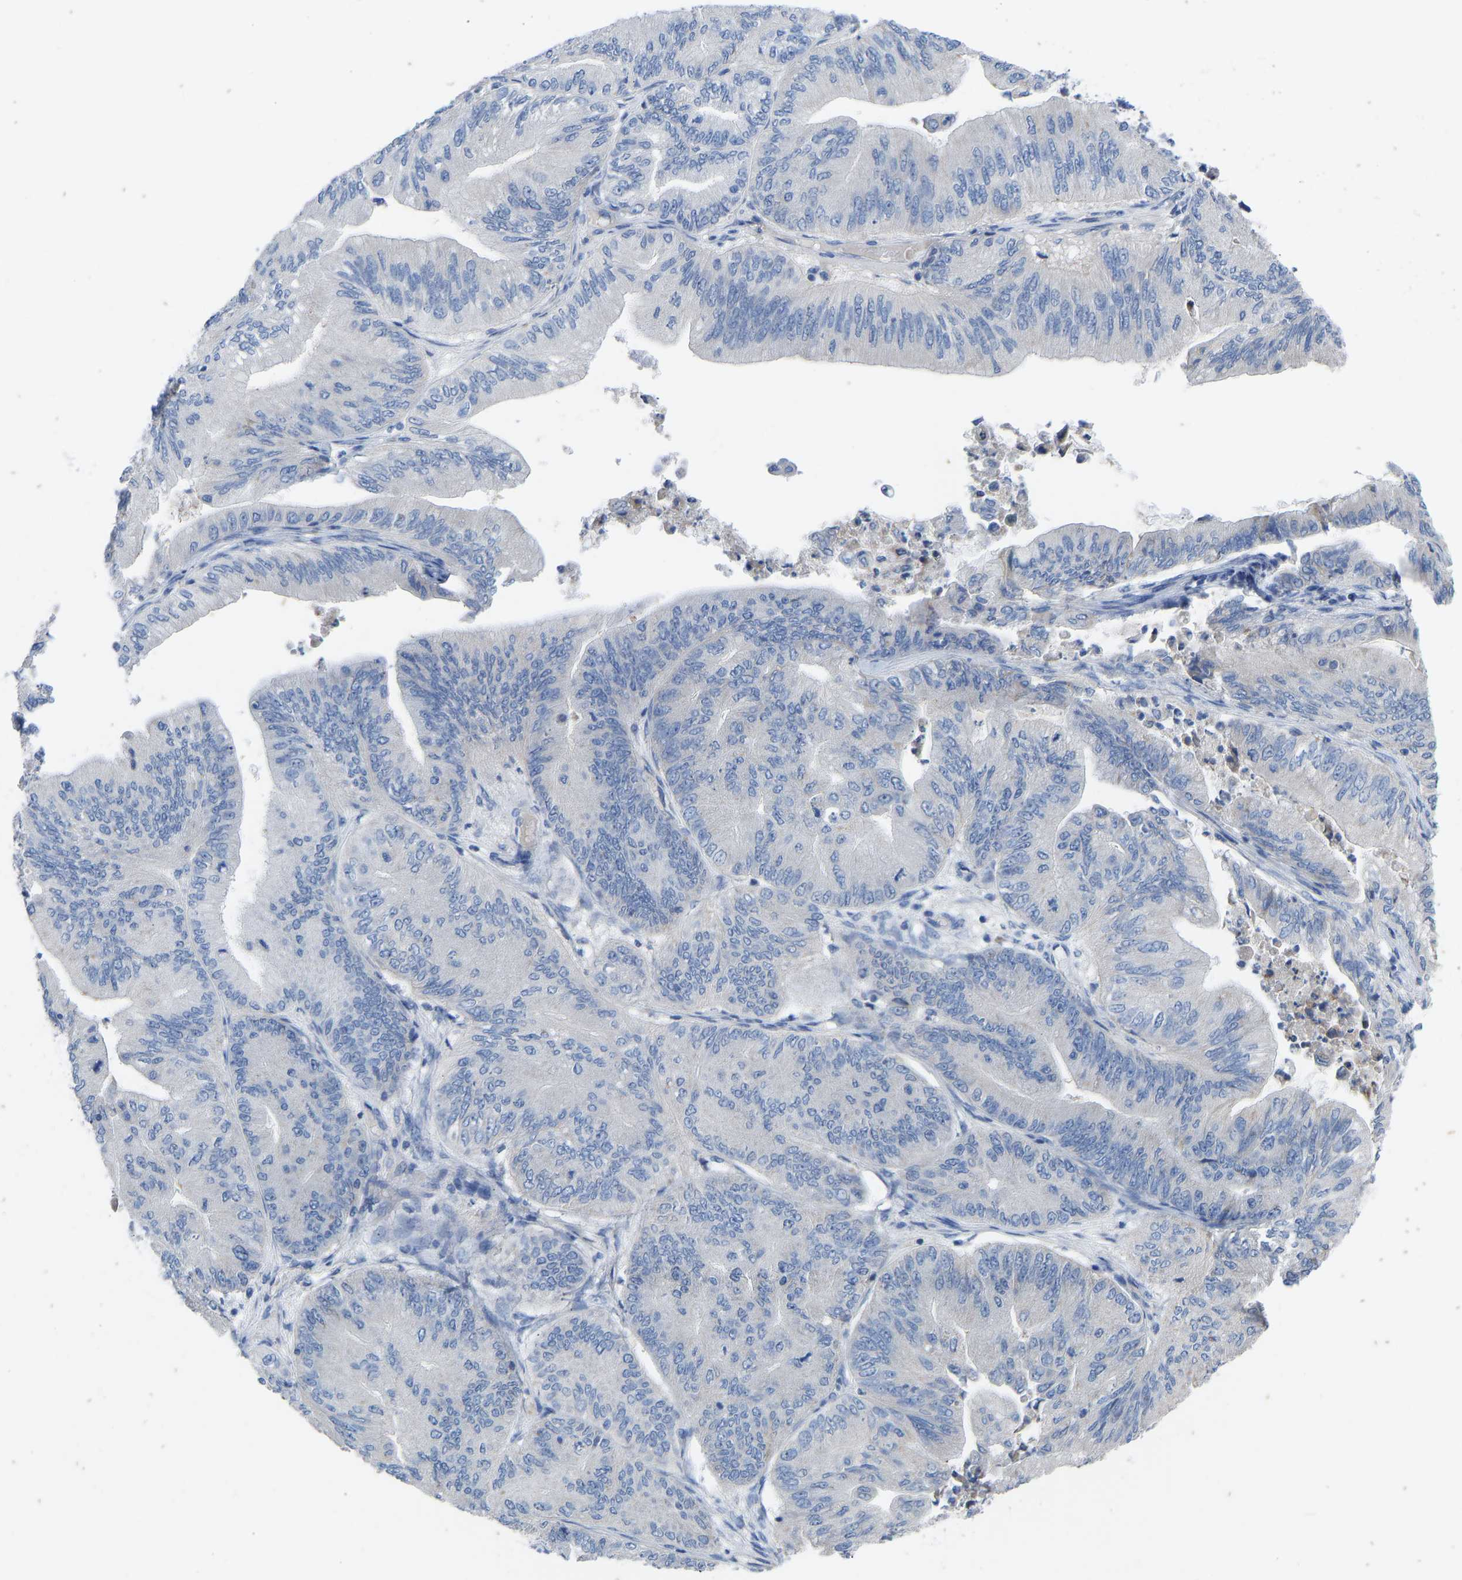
{"staining": {"intensity": "negative", "quantity": "none", "location": "none"}, "tissue": "ovarian cancer", "cell_type": "Tumor cells", "image_type": "cancer", "snomed": [{"axis": "morphology", "description": "Cystadenocarcinoma, mucinous, NOS"}, {"axis": "topography", "description": "Ovary"}], "caption": "Micrograph shows no protein expression in tumor cells of ovarian cancer tissue.", "gene": "OLIG2", "patient": {"sex": "female", "age": 61}}